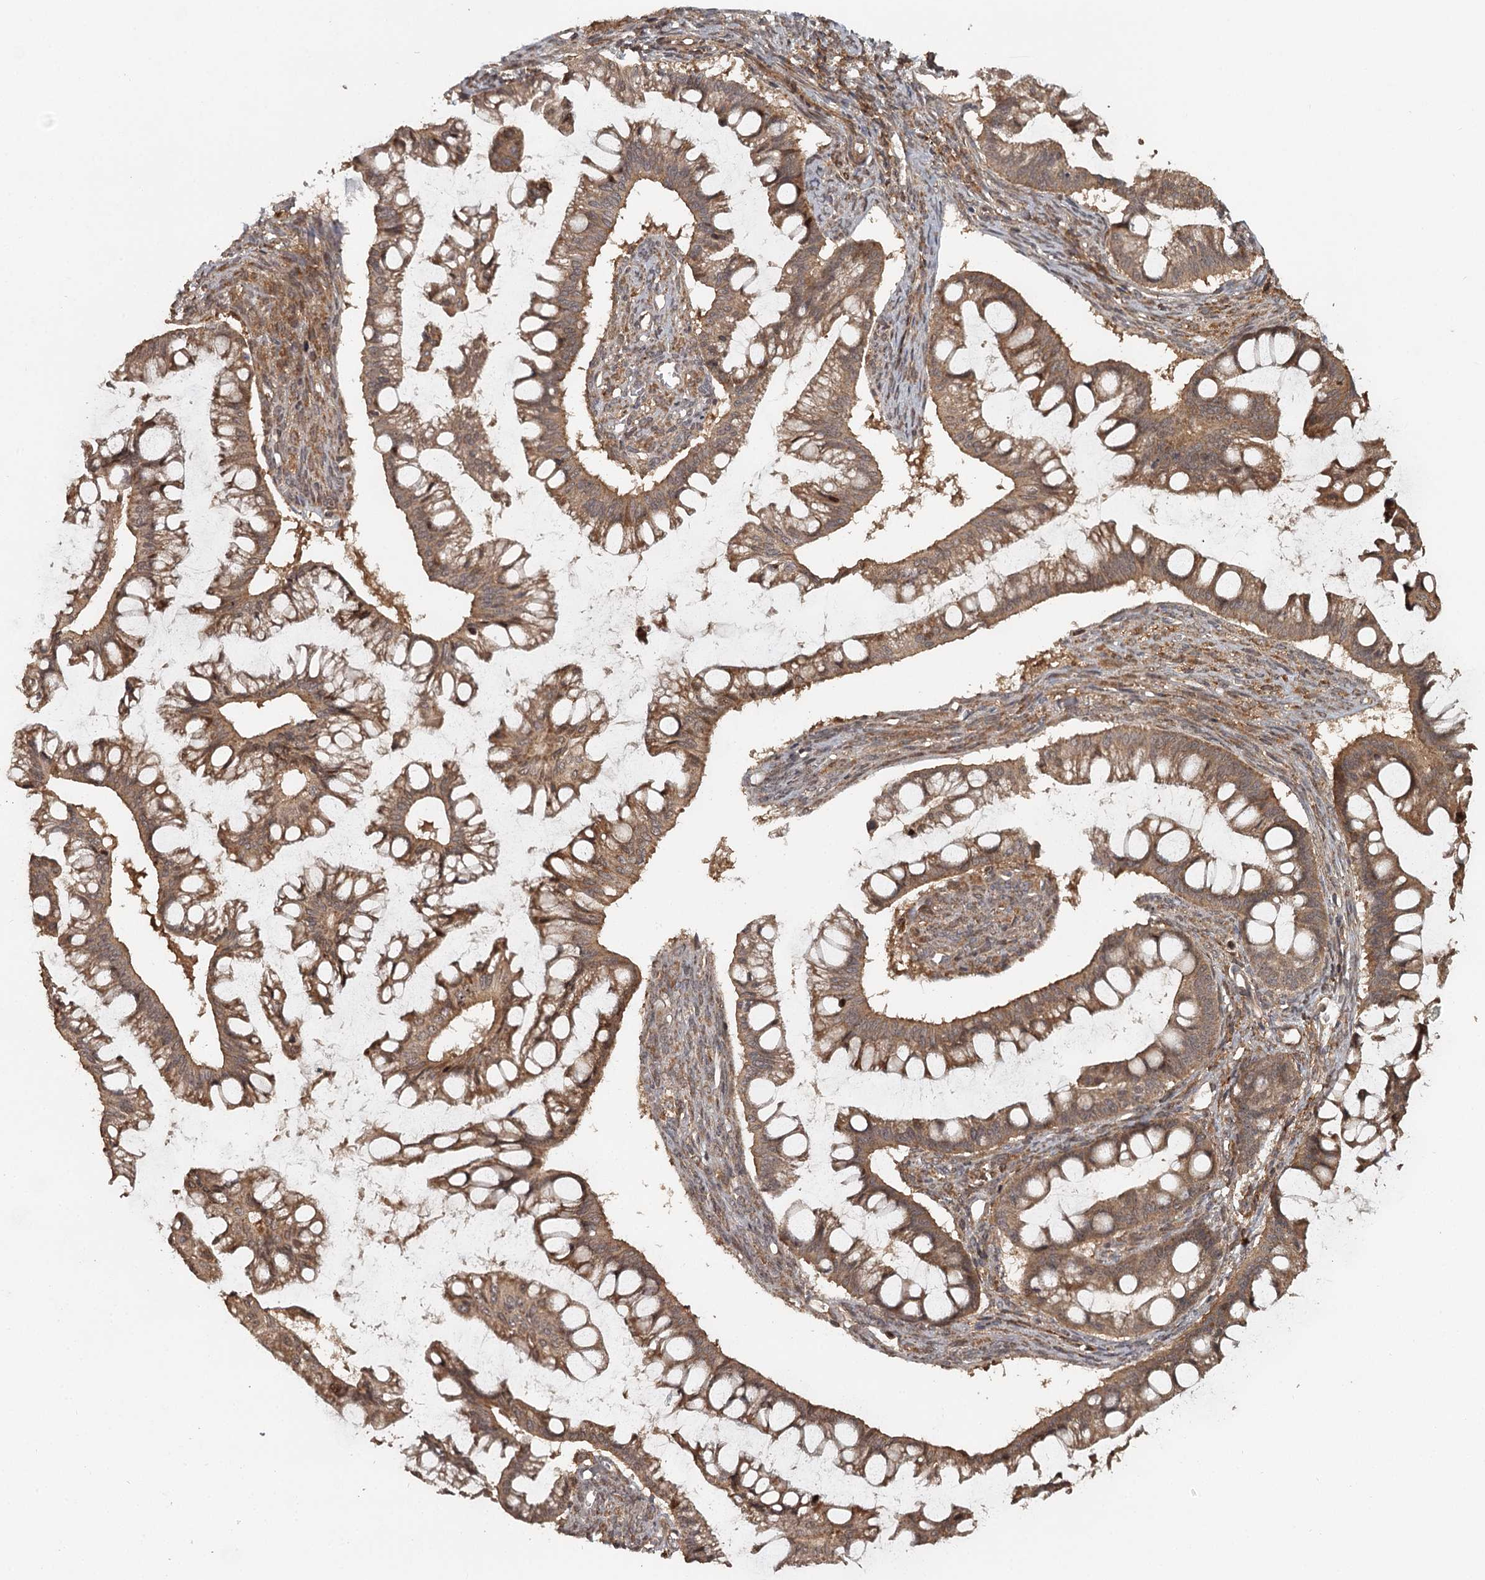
{"staining": {"intensity": "moderate", "quantity": ">75%", "location": "cytoplasmic/membranous"}, "tissue": "ovarian cancer", "cell_type": "Tumor cells", "image_type": "cancer", "snomed": [{"axis": "morphology", "description": "Cystadenocarcinoma, mucinous, NOS"}, {"axis": "topography", "description": "Ovary"}], "caption": "Moderate cytoplasmic/membranous protein positivity is present in about >75% of tumor cells in ovarian cancer (mucinous cystadenocarcinoma). The staining was performed using DAB (3,3'-diaminobenzidine), with brown indicating positive protein expression. Nuclei are stained blue with hematoxylin.", "gene": "FAXC", "patient": {"sex": "female", "age": 73}}